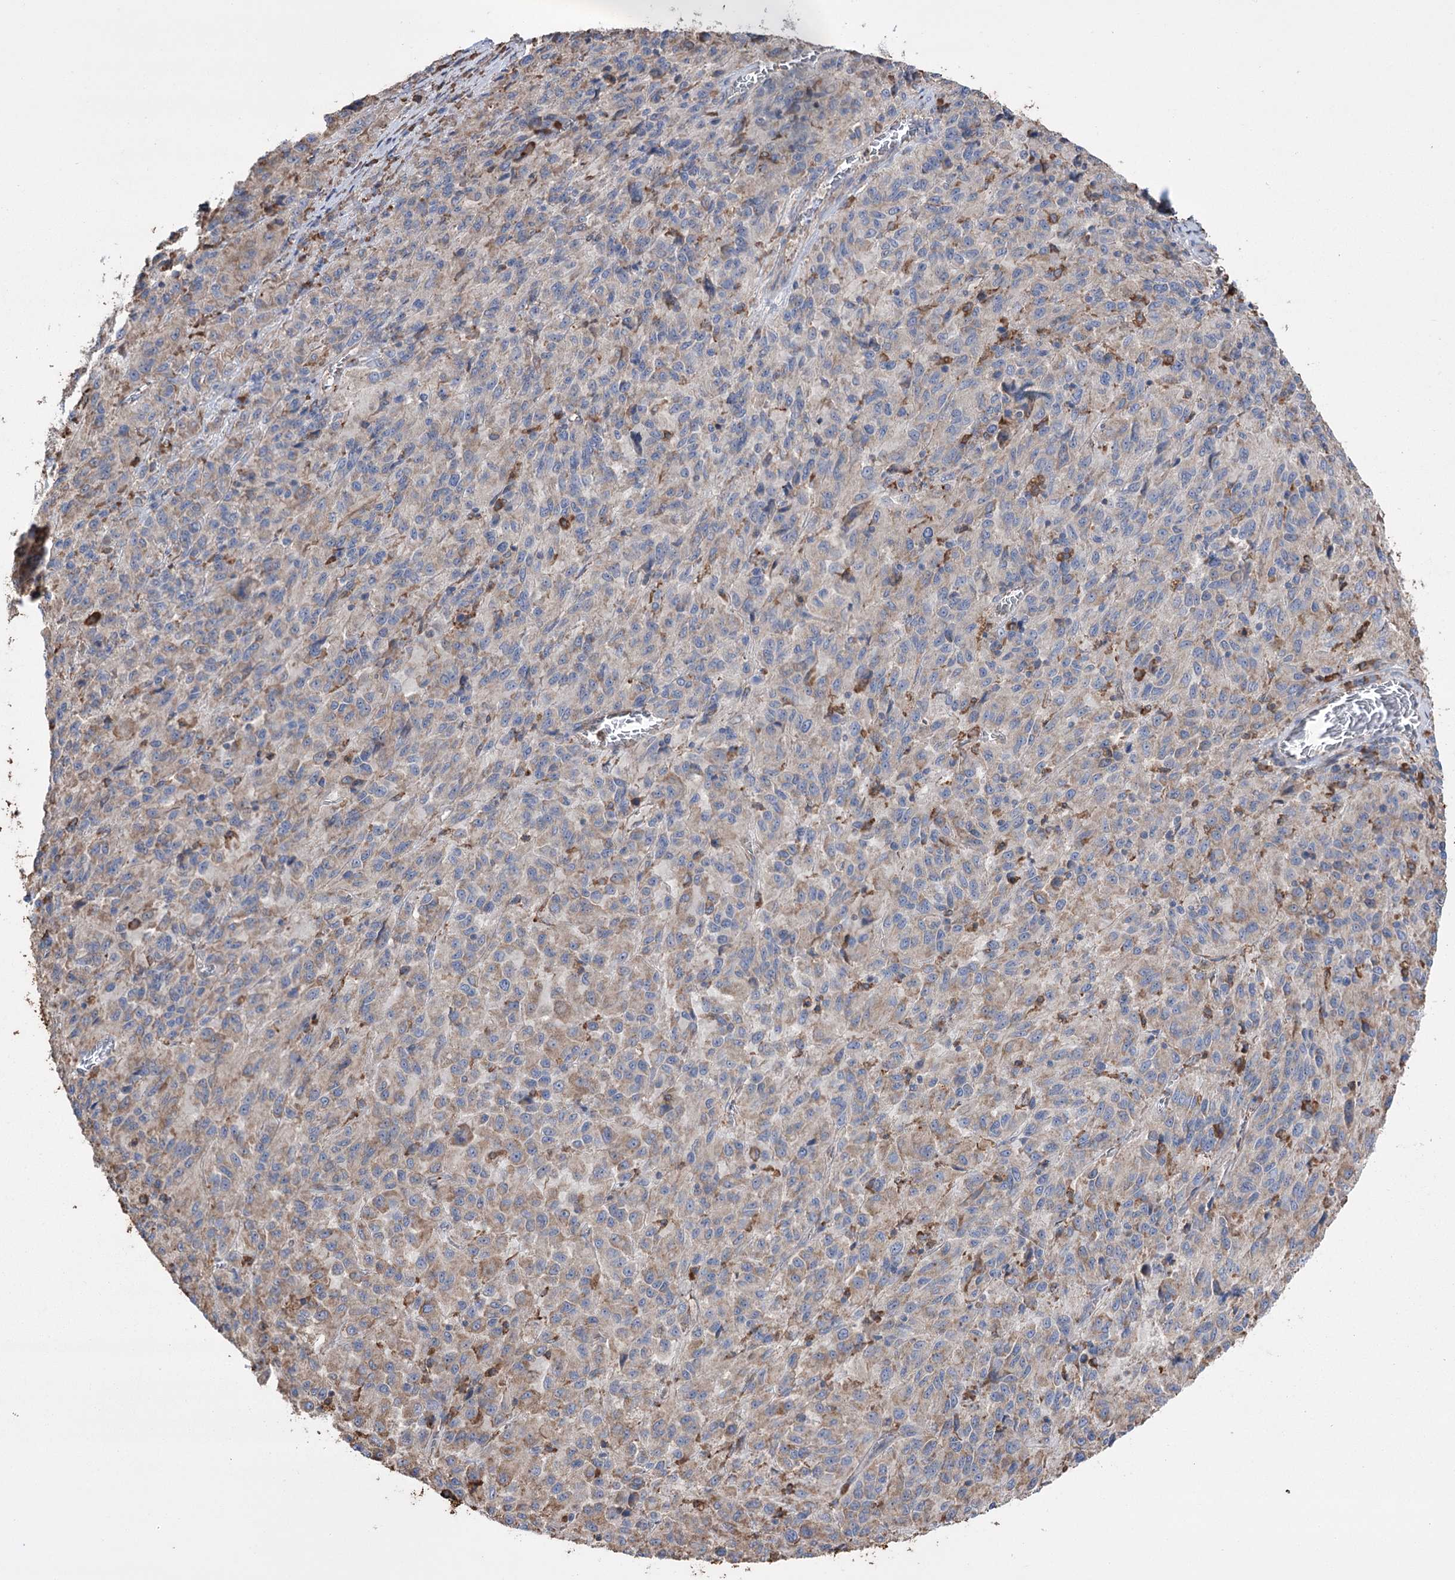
{"staining": {"intensity": "weak", "quantity": "25%-75%", "location": "cytoplasmic/membranous"}, "tissue": "melanoma", "cell_type": "Tumor cells", "image_type": "cancer", "snomed": [{"axis": "morphology", "description": "Malignant melanoma, Metastatic site"}, {"axis": "topography", "description": "Lung"}], "caption": "Tumor cells demonstrate low levels of weak cytoplasmic/membranous positivity in approximately 25%-75% of cells in human malignant melanoma (metastatic site).", "gene": "TRIM71", "patient": {"sex": "male", "age": 64}}